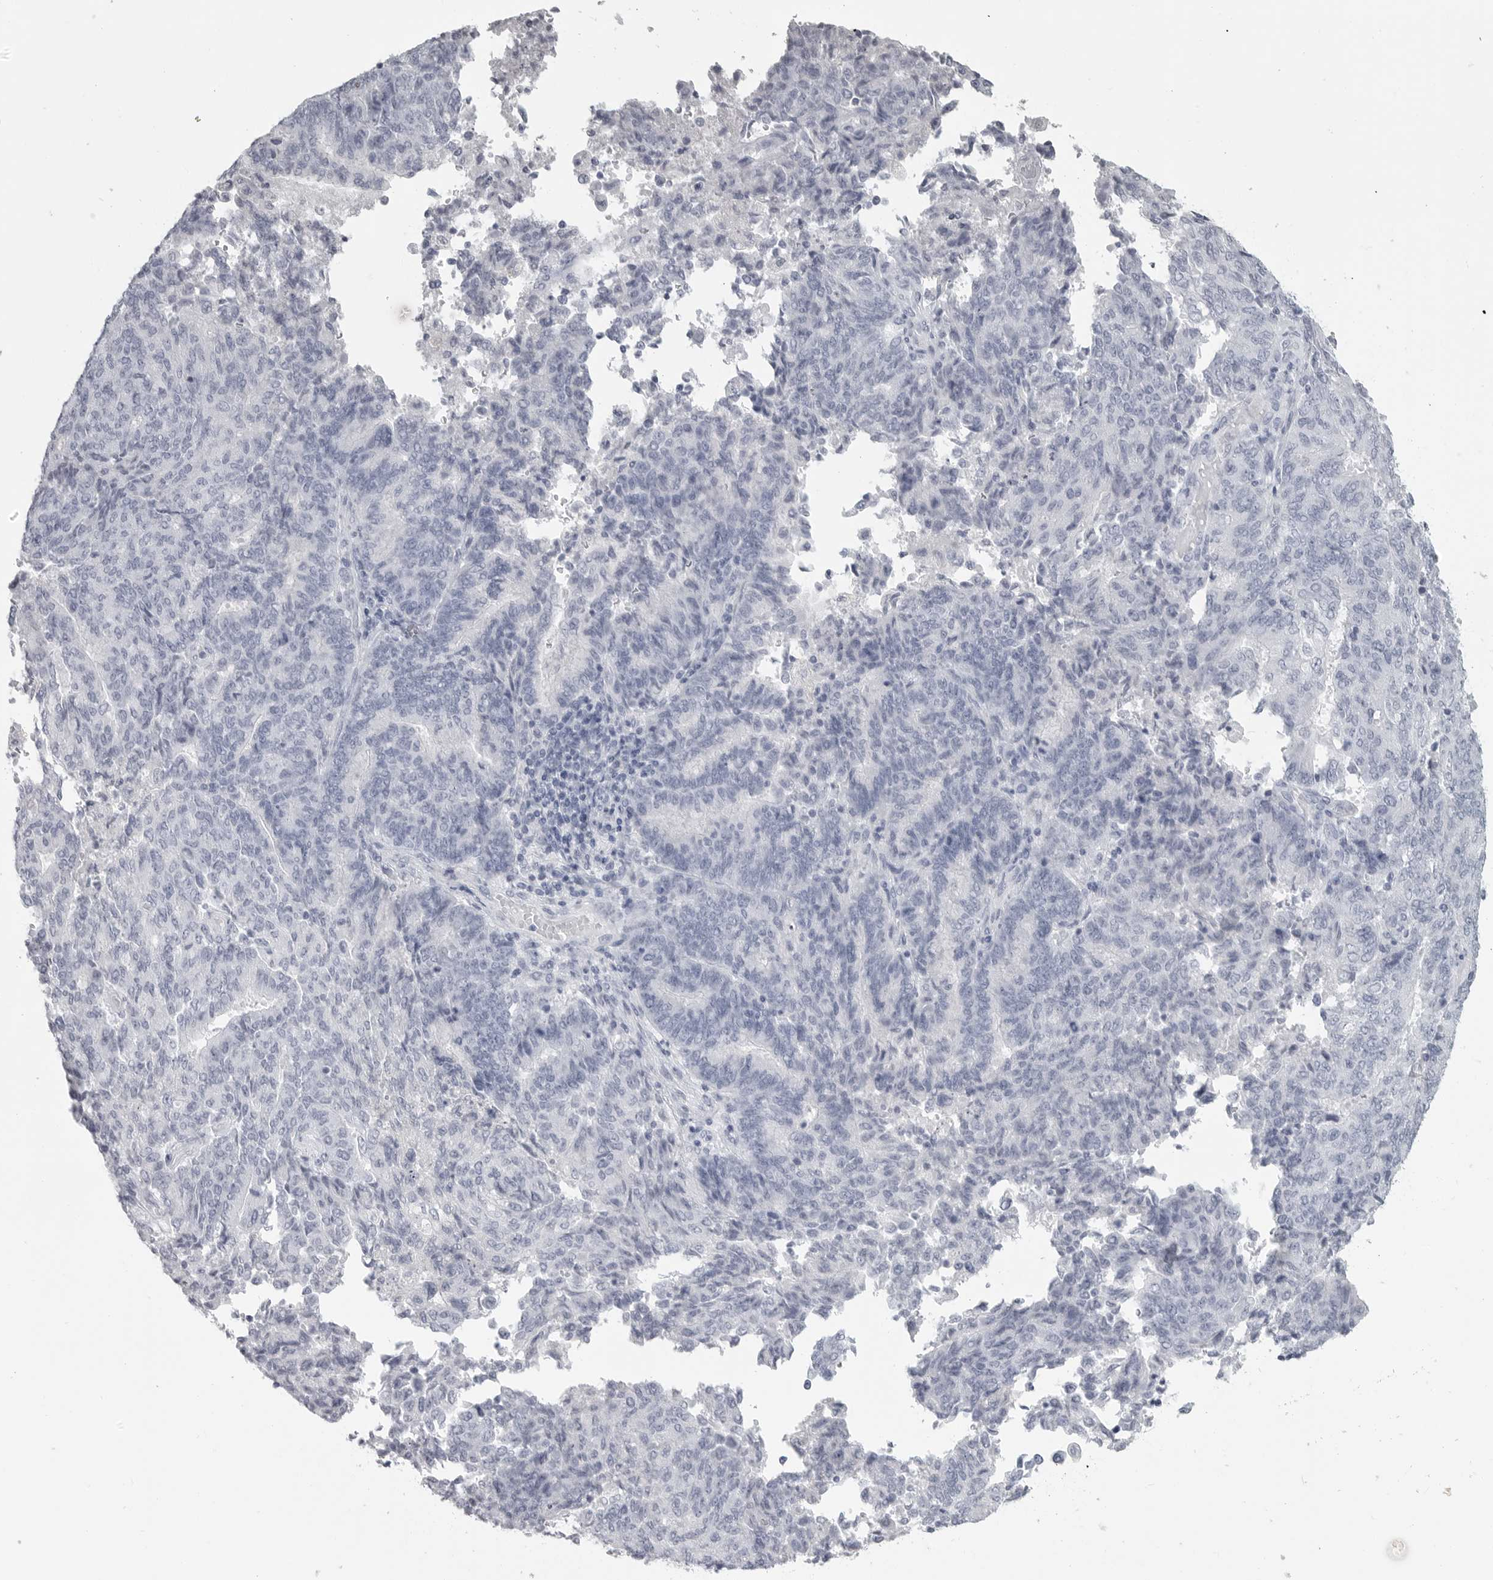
{"staining": {"intensity": "negative", "quantity": "none", "location": "none"}, "tissue": "endometrial cancer", "cell_type": "Tumor cells", "image_type": "cancer", "snomed": [{"axis": "morphology", "description": "Adenocarcinoma, NOS"}, {"axis": "topography", "description": "Endometrium"}], "caption": "Immunohistochemistry (IHC) of endometrial cancer shows no staining in tumor cells.", "gene": "LY6D", "patient": {"sex": "female", "age": 80}}